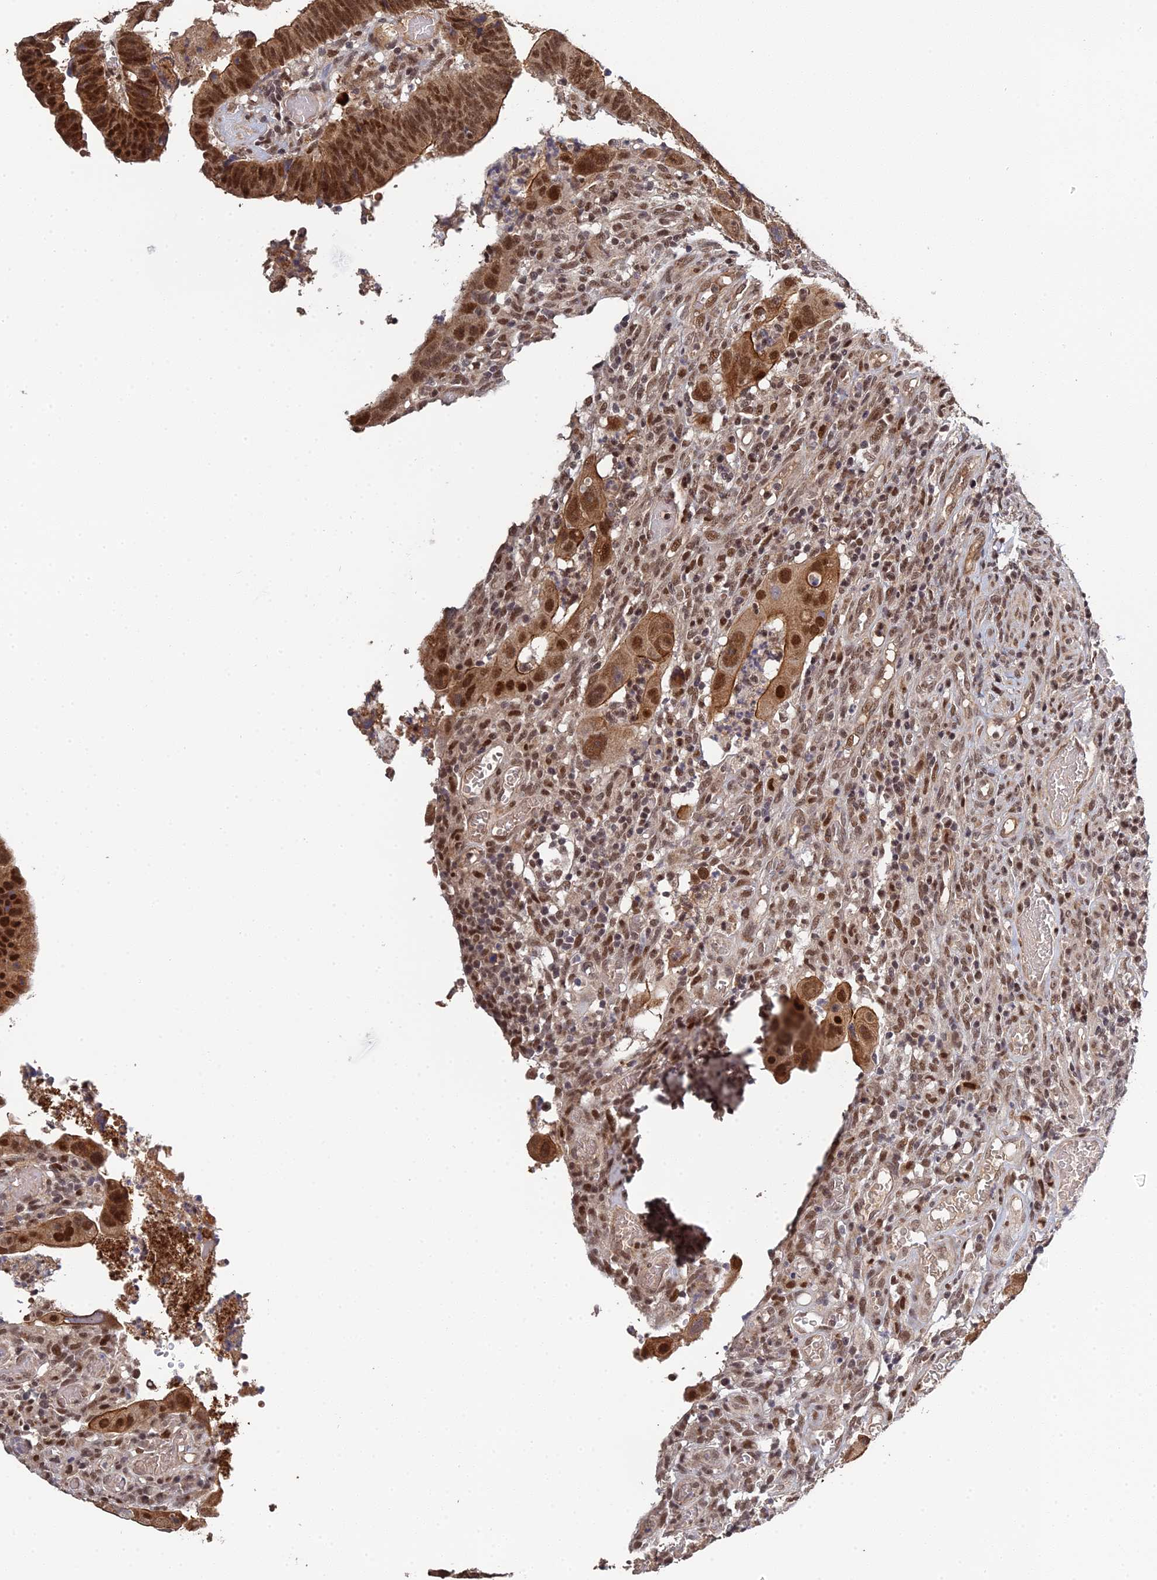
{"staining": {"intensity": "strong", "quantity": ">75%", "location": "cytoplasmic/membranous,nuclear"}, "tissue": "colorectal cancer", "cell_type": "Tumor cells", "image_type": "cancer", "snomed": [{"axis": "morphology", "description": "Normal tissue, NOS"}, {"axis": "morphology", "description": "Adenocarcinoma, NOS"}, {"axis": "topography", "description": "Rectum"}], "caption": "A high amount of strong cytoplasmic/membranous and nuclear expression is present in approximately >75% of tumor cells in colorectal cancer (adenocarcinoma) tissue. Using DAB (brown) and hematoxylin (blue) stains, captured at high magnification using brightfield microscopy.", "gene": "ERCC5", "patient": {"sex": "female", "age": 65}}